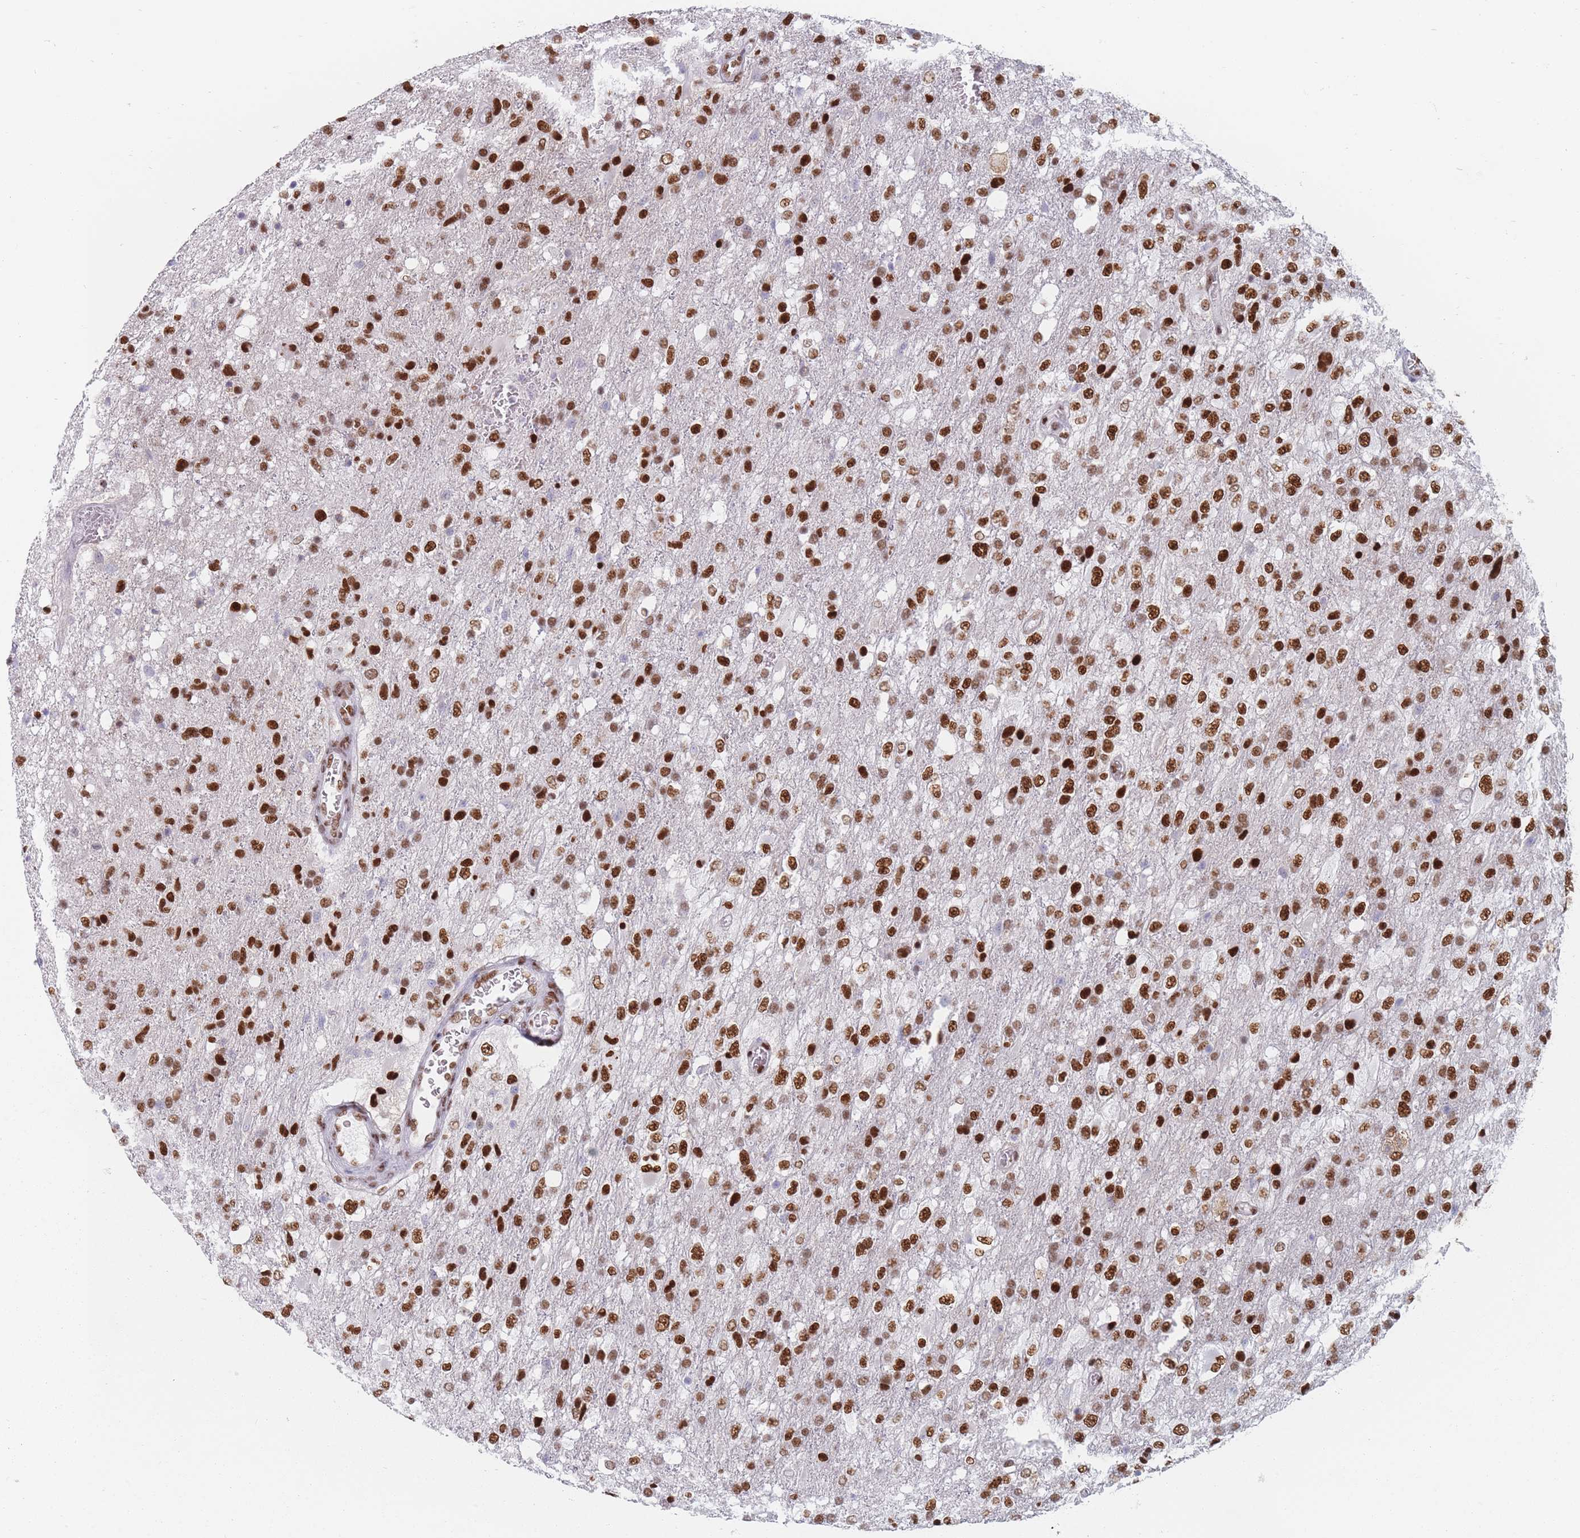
{"staining": {"intensity": "strong", "quantity": ">75%", "location": "nuclear"}, "tissue": "glioma", "cell_type": "Tumor cells", "image_type": "cancer", "snomed": [{"axis": "morphology", "description": "Glioma, malignant, High grade"}, {"axis": "topography", "description": "Brain"}], "caption": "An image of malignant glioma (high-grade) stained for a protein demonstrates strong nuclear brown staining in tumor cells. Nuclei are stained in blue.", "gene": "SAFB2", "patient": {"sex": "female", "age": 74}}